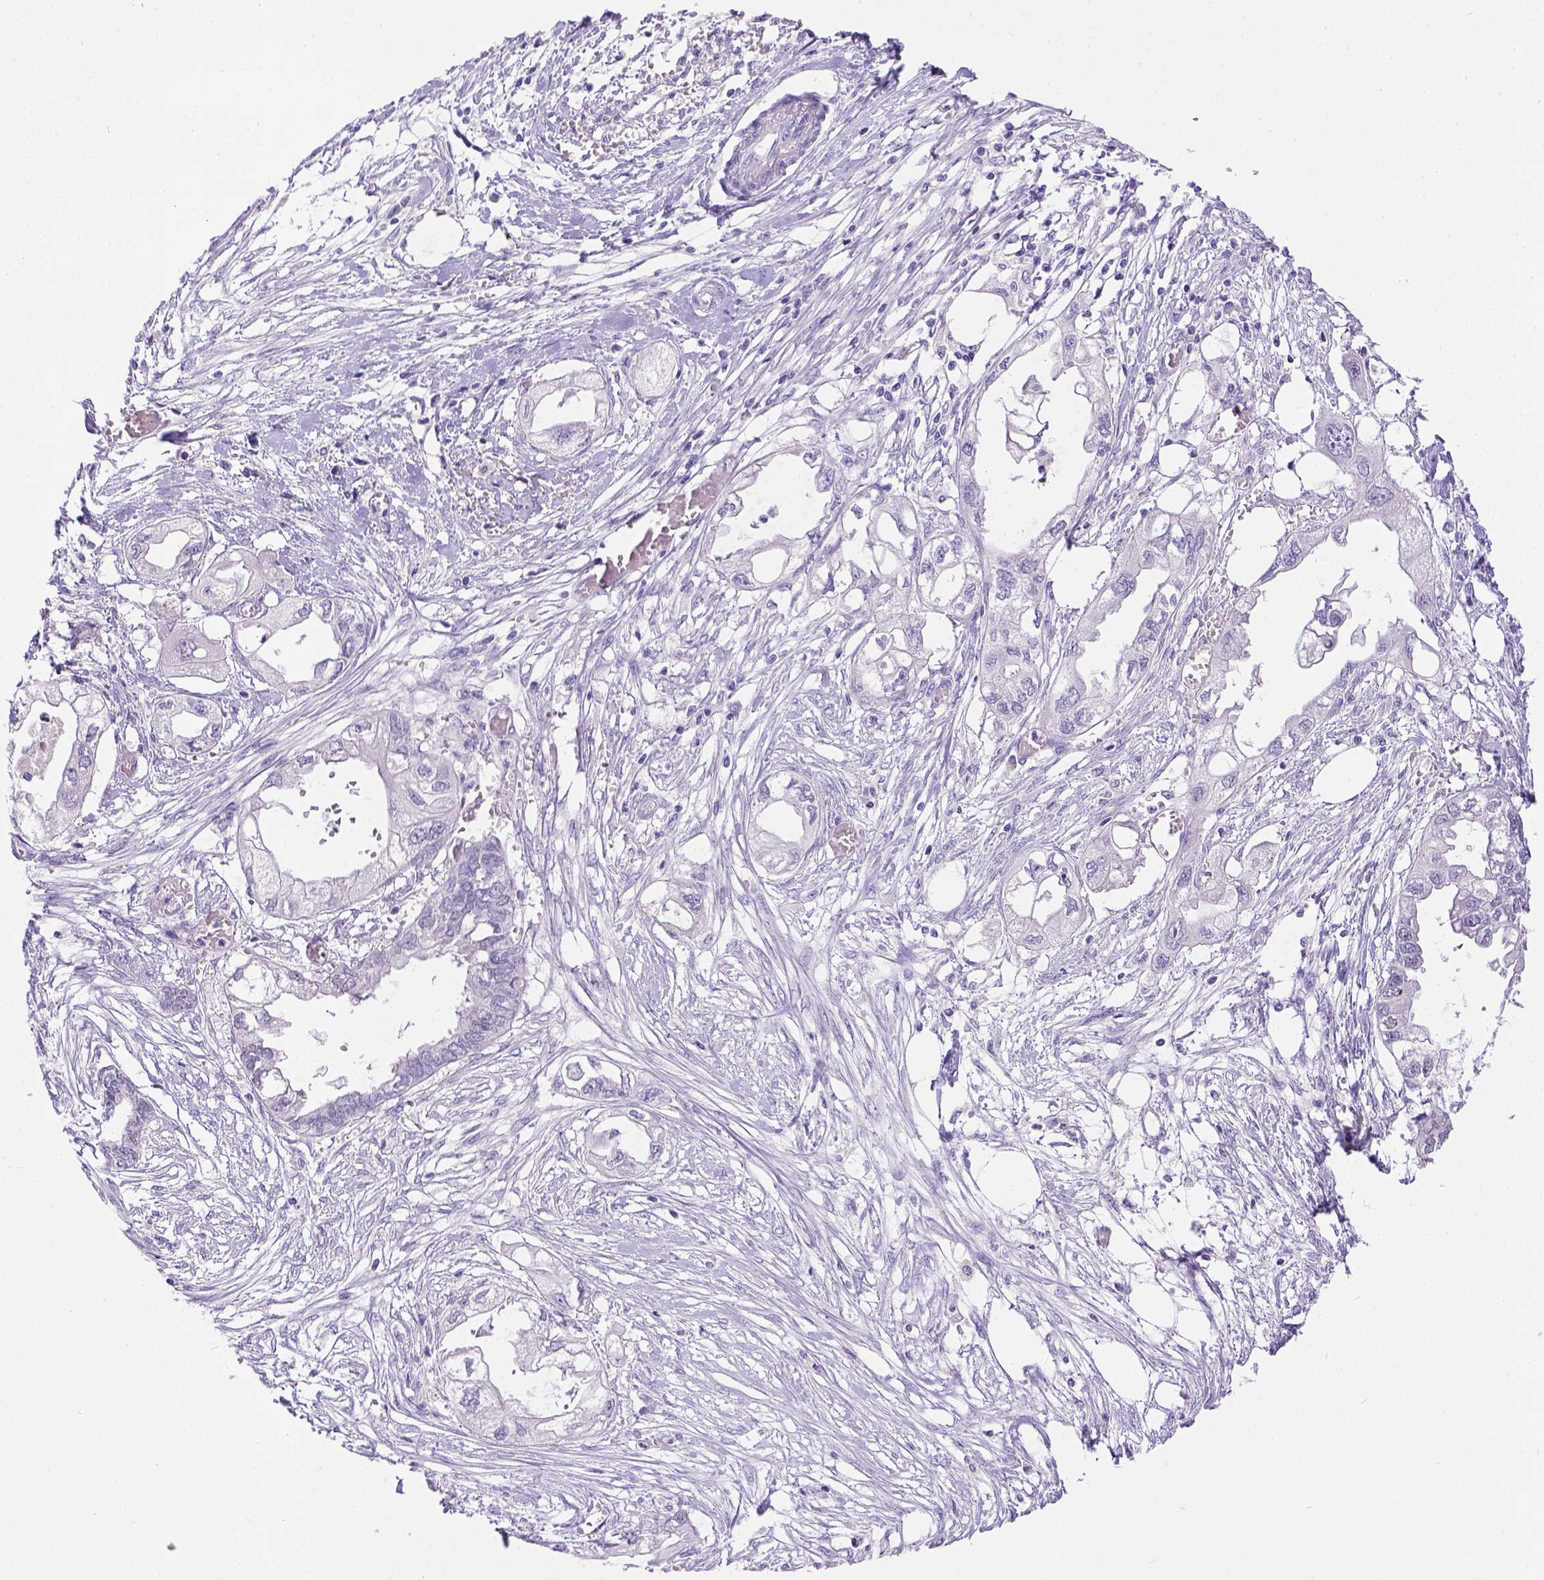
{"staining": {"intensity": "negative", "quantity": "none", "location": "none"}, "tissue": "endometrial cancer", "cell_type": "Tumor cells", "image_type": "cancer", "snomed": [{"axis": "morphology", "description": "Adenocarcinoma, NOS"}, {"axis": "morphology", "description": "Adenocarcinoma, metastatic, NOS"}, {"axis": "topography", "description": "Adipose tissue"}, {"axis": "topography", "description": "Endometrium"}], "caption": "Human endometrial cancer stained for a protein using IHC shows no positivity in tumor cells.", "gene": "ESR1", "patient": {"sex": "female", "age": 67}}